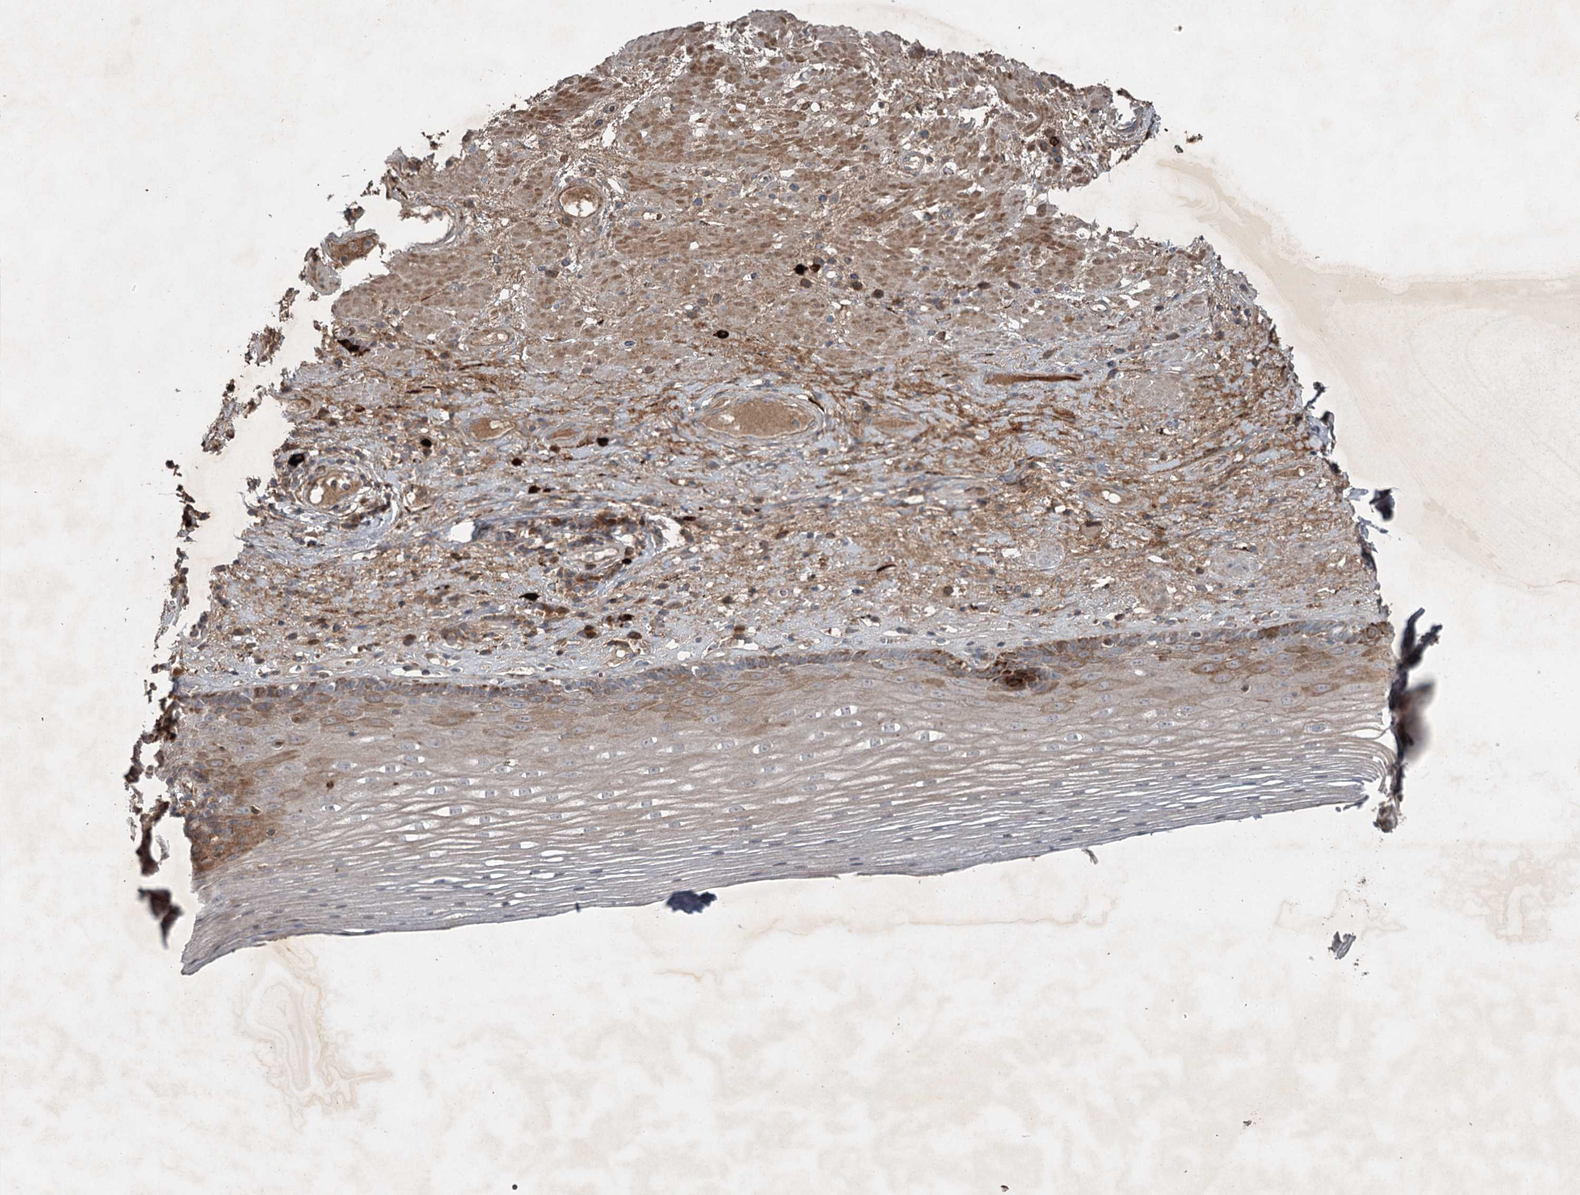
{"staining": {"intensity": "moderate", "quantity": "<25%", "location": "cytoplasmic/membranous"}, "tissue": "esophagus", "cell_type": "Squamous epithelial cells", "image_type": "normal", "snomed": [{"axis": "morphology", "description": "Normal tissue, NOS"}, {"axis": "topography", "description": "Esophagus"}], "caption": "Immunohistochemistry (IHC) micrograph of normal esophagus stained for a protein (brown), which demonstrates low levels of moderate cytoplasmic/membranous staining in about <25% of squamous epithelial cells.", "gene": "SLC39A8", "patient": {"sex": "male", "age": 62}}